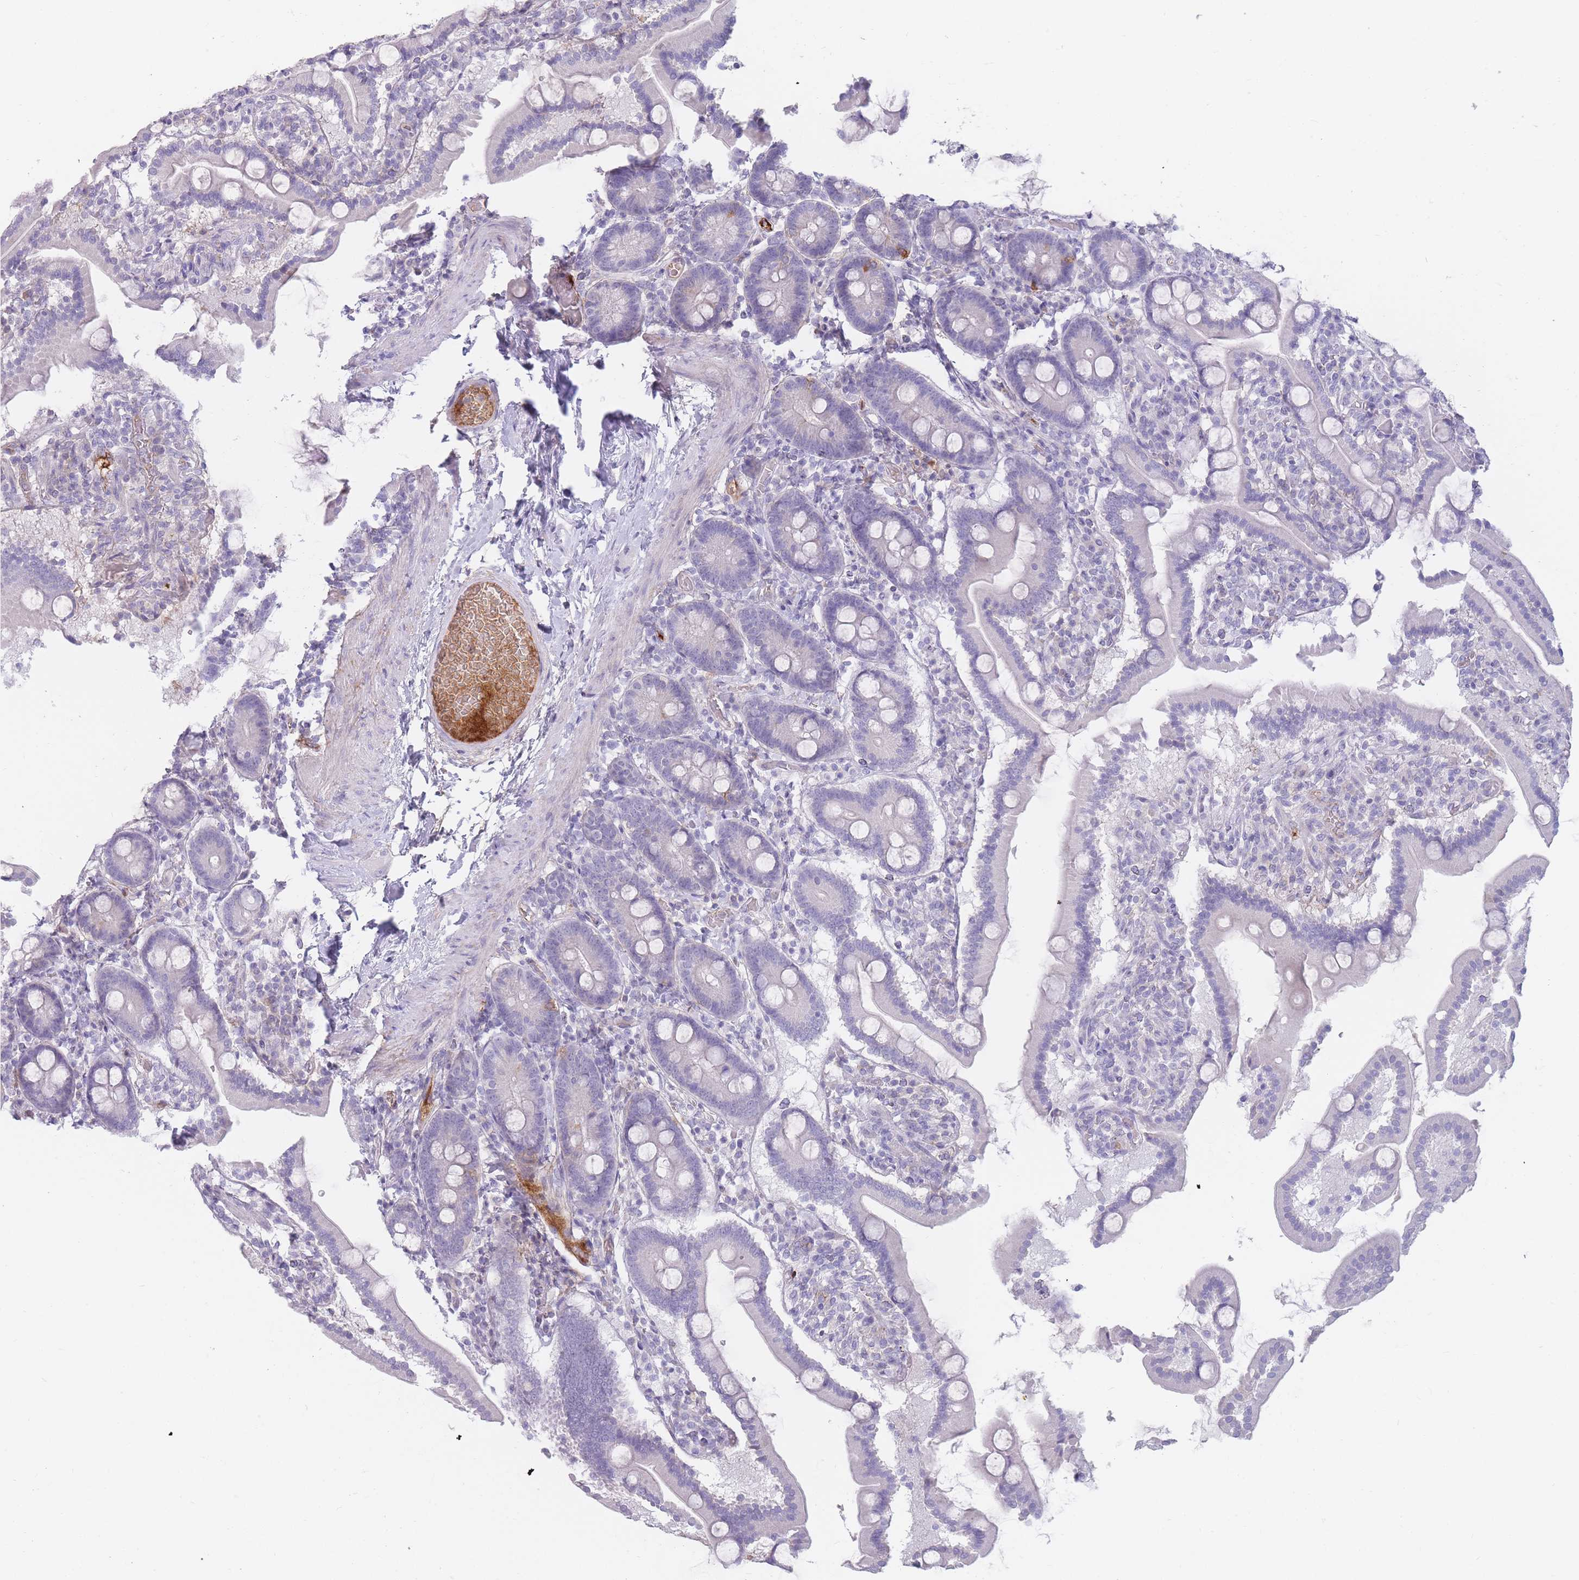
{"staining": {"intensity": "negative", "quantity": "none", "location": "none"}, "tissue": "duodenum", "cell_type": "Glandular cells", "image_type": "normal", "snomed": [{"axis": "morphology", "description": "Normal tissue, NOS"}, {"axis": "topography", "description": "Duodenum"}], "caption": "Immunohistochemistry (IHC) image of benign duodenum: duodenum stained with DAB reveals no significant protein positivity in glandular cells. Nuclei are stained in blue.", "gene": "PRG4", "patient": {"sex": "male", "age": 55}}